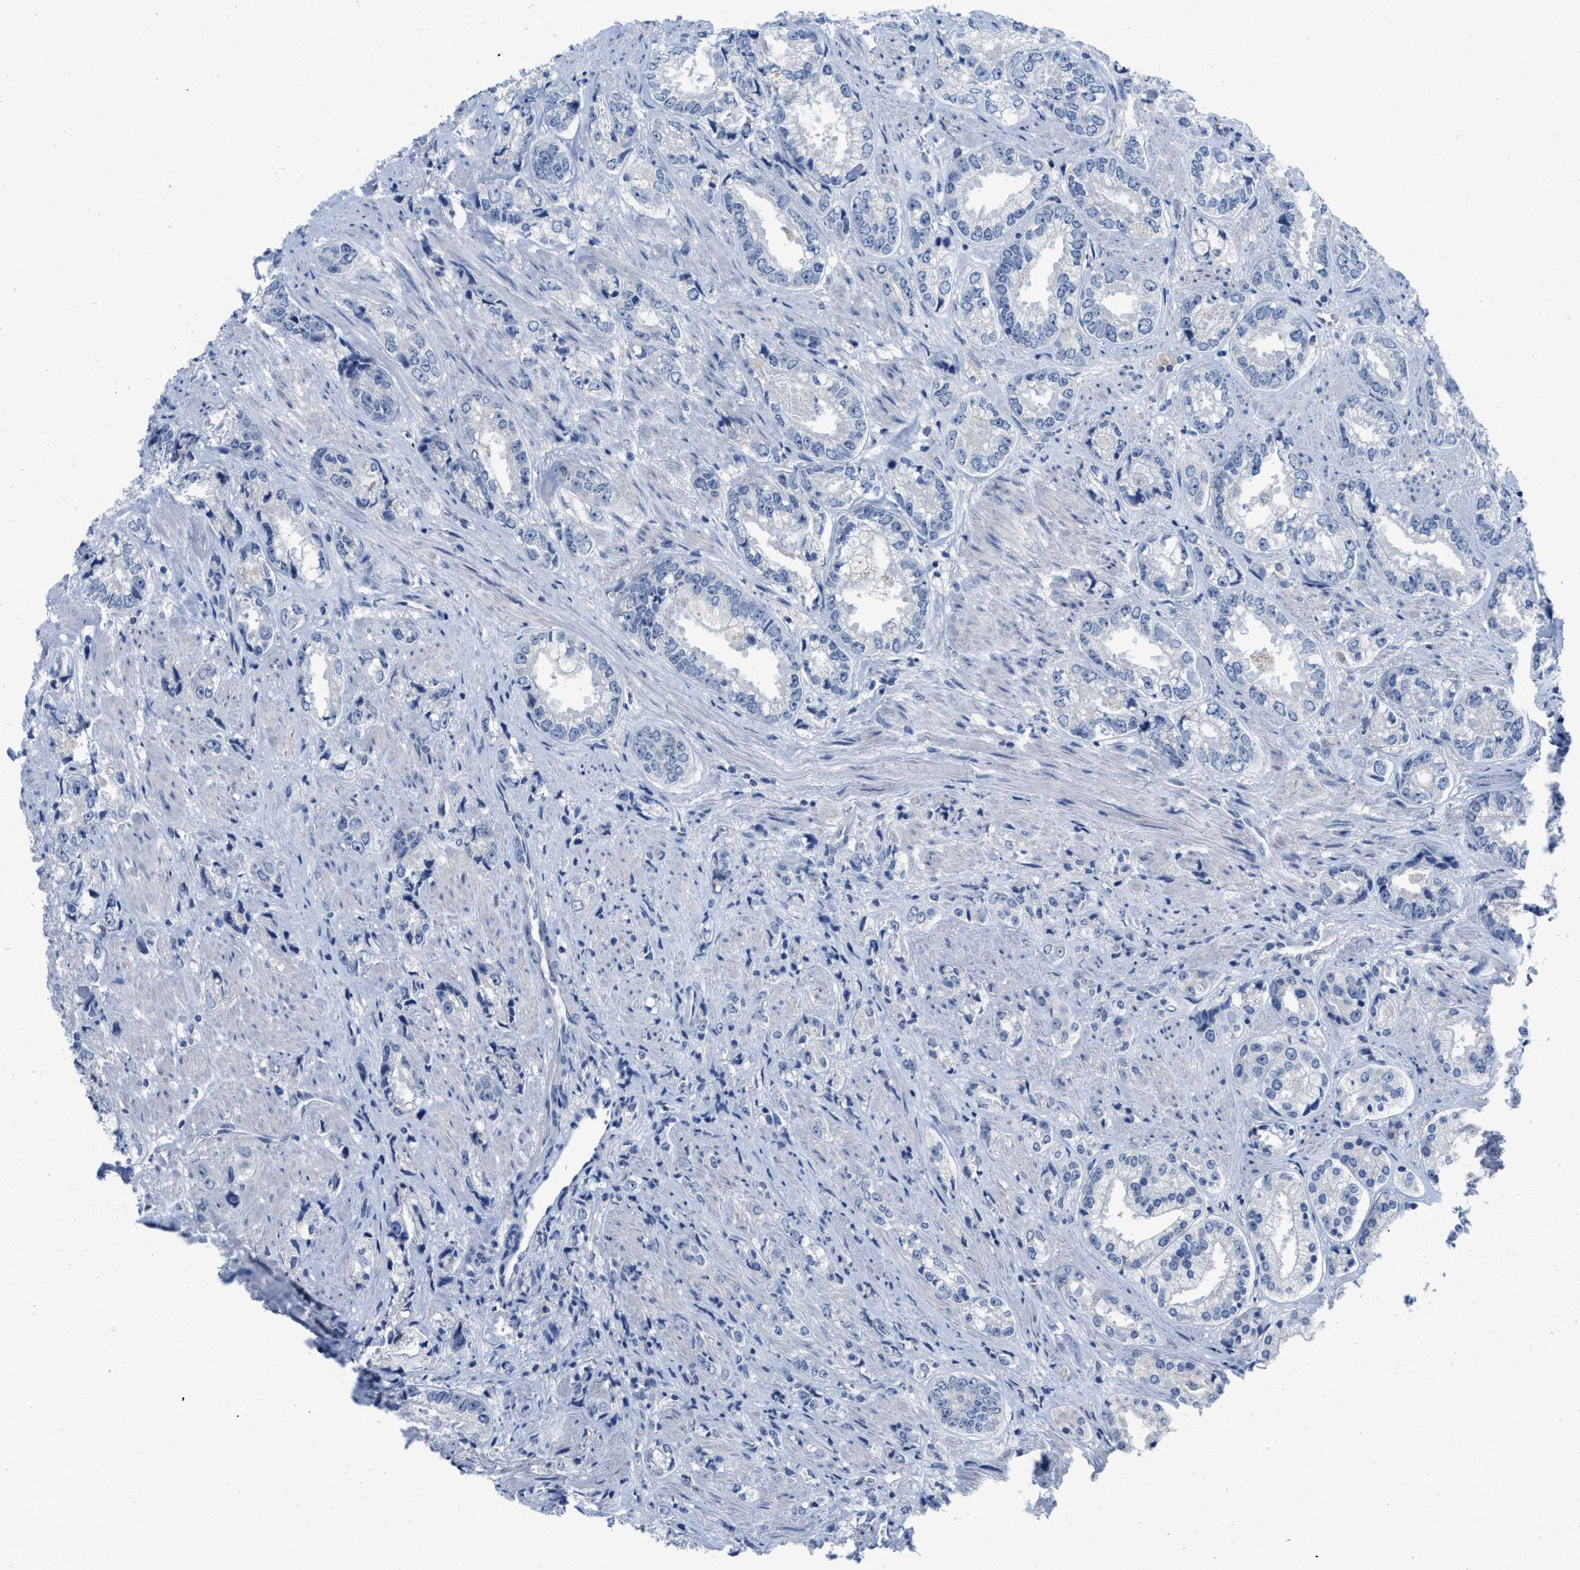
{"staining": {"intensity": "negative", "quantity": "none", "location": "none"}, "tissue": "prostate cancer", "cell_type": "Tumor cells", "image_type": "cancer", "snomed": [{"axis": "morphology", "description": "Adenocarcinoma, High grade"}, {"axis": "topography", "description": "Prostate"}], "caption": "High power microscopy micrograph of an immunohistochemistry photomicrograph of prostate cancer (adenocarcinoma (high-grade)), revealing no significant positivity in tumor cells.", "gene": "PYY", "patient": {"sex": "male", "age": 61}}